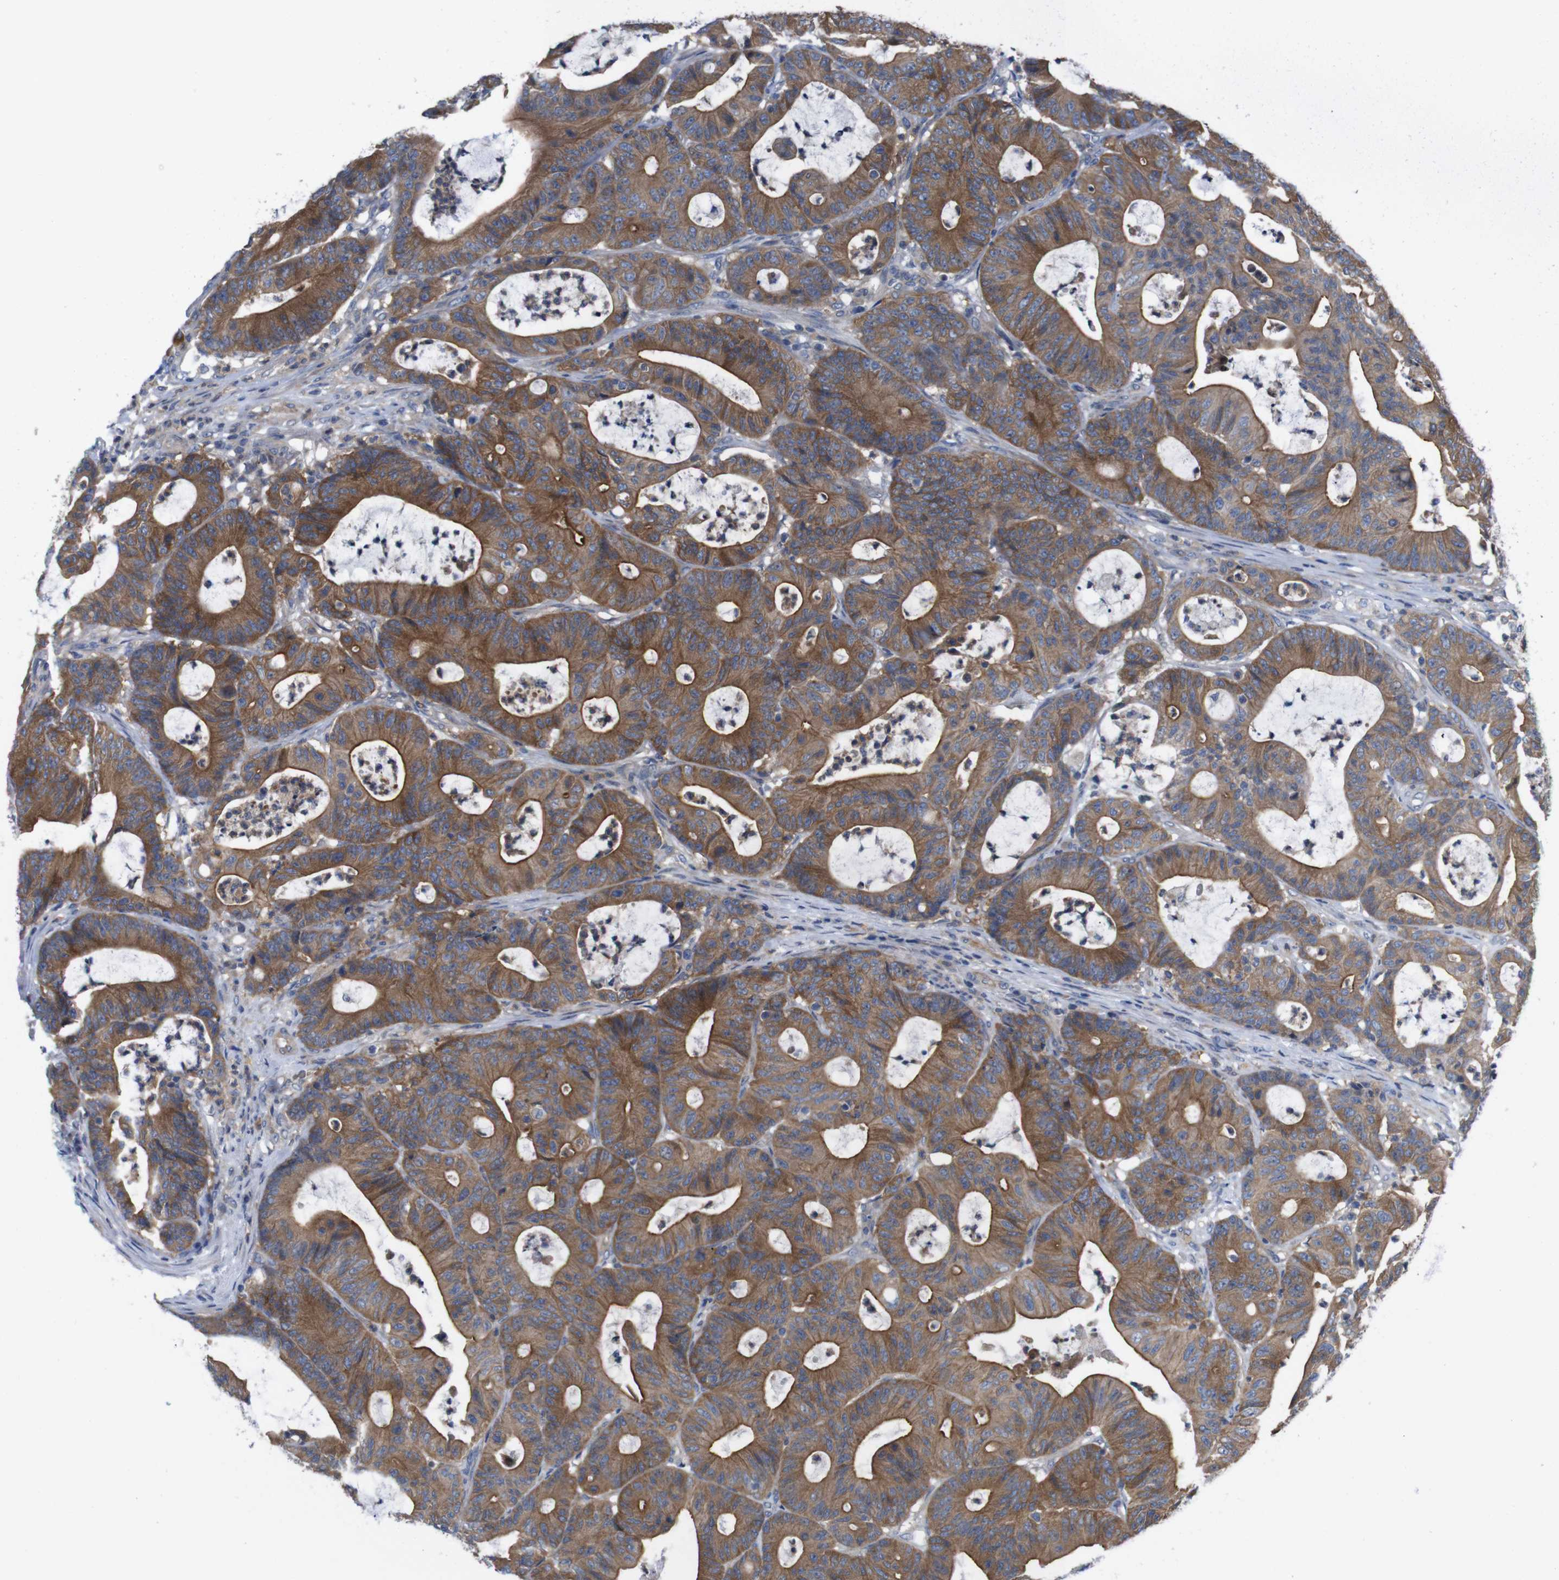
{"staining": {"intensity": "moderate", "quantity": ">75%", "location": "cytoplasmic/membranous"}, "tissue": "colorectal cancer", "cell_type": "Tumor cells", "image_type": "cancer", "snomed": [{"axis": "morphology", "description": "Adenocarcinoma, NOS"}, {"axis": "topography", "description": "Colon"}], "caption": "Immunohistochemistry staining of colorectal cancer (adenocarcinoma), which exhibits medium levels of moderate cytoplasmic/membranous staining in approximately >75% of tumor cells indicating moderate cytoplasmic/membranous protein positivity. The staining was performed using DAB (3,3'-diaminobenzidine) (brown) for protein detection and nuclei were counterstained in hematoxylin (blue).", "gene": "USH1C", "patient": {"sex": "female", "age": 84}}